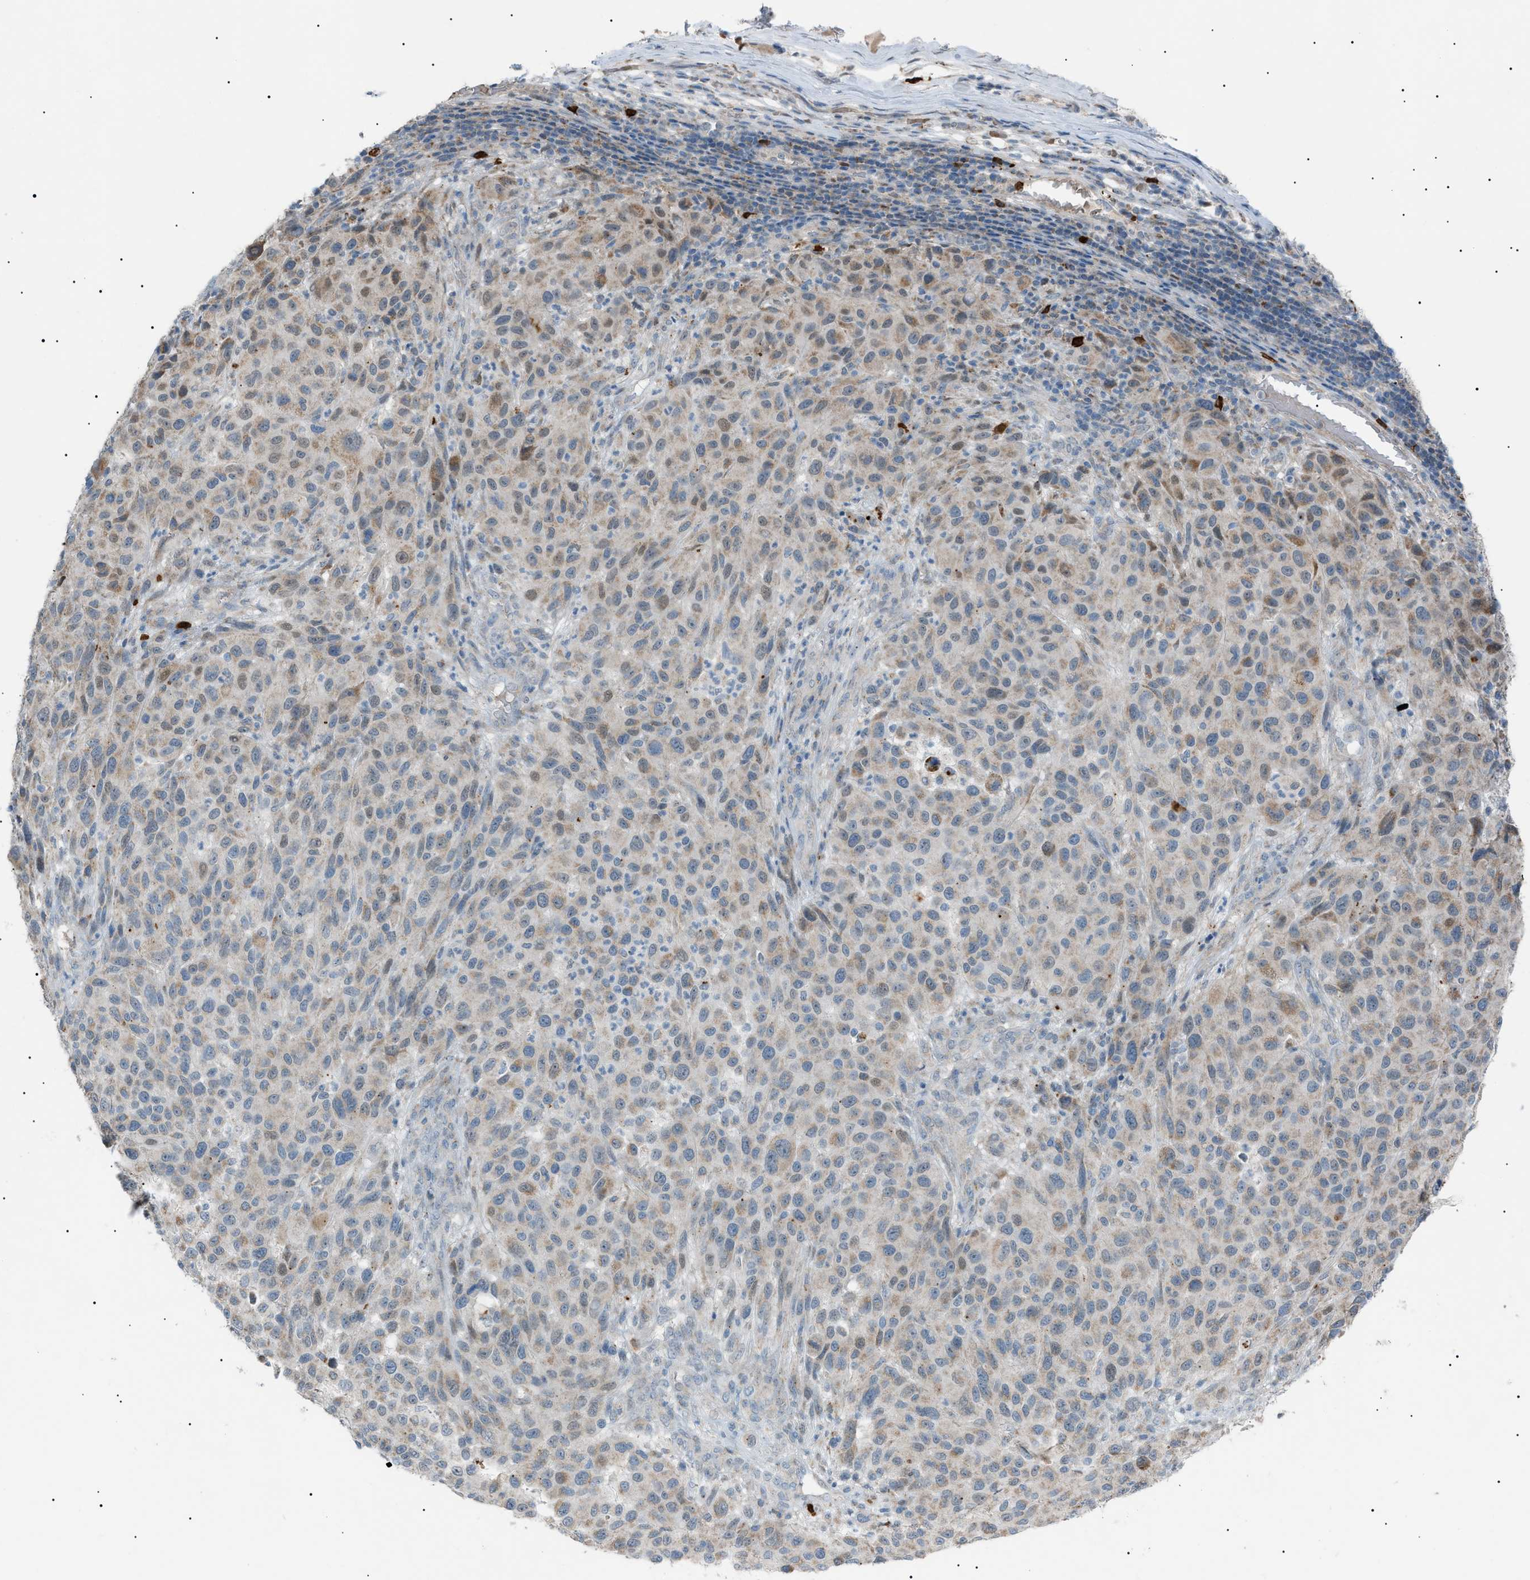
{"staining": {"intensity": "moderate", "quantity": "<25%", "location": "cytoplasmic/membranous"}, "tissue": "melanoma", "cell_type": "Tumor cells", "image_type": "cancer", "snomed": [{"axis": "morphology", "description": "Malignant melanoma, Metastatic site"}, {"axis": "topography", "description": "Lymph node"}], "caption": "Malignant melanoma (metastatic site) stained with DAB (3,3'-diaminobenzidine) IHC exhibits low levels of moderate cytoplasmic/membranous expression in about <25% of tumor cells. Using DAB (3,3'-diaminobenzidine) (brown) and hematoxylin (blue) stains, captured at high magnification using brightfield microscopy.", "gene": "ZNF516", "patient": {"sex": "male", "age": 61}}